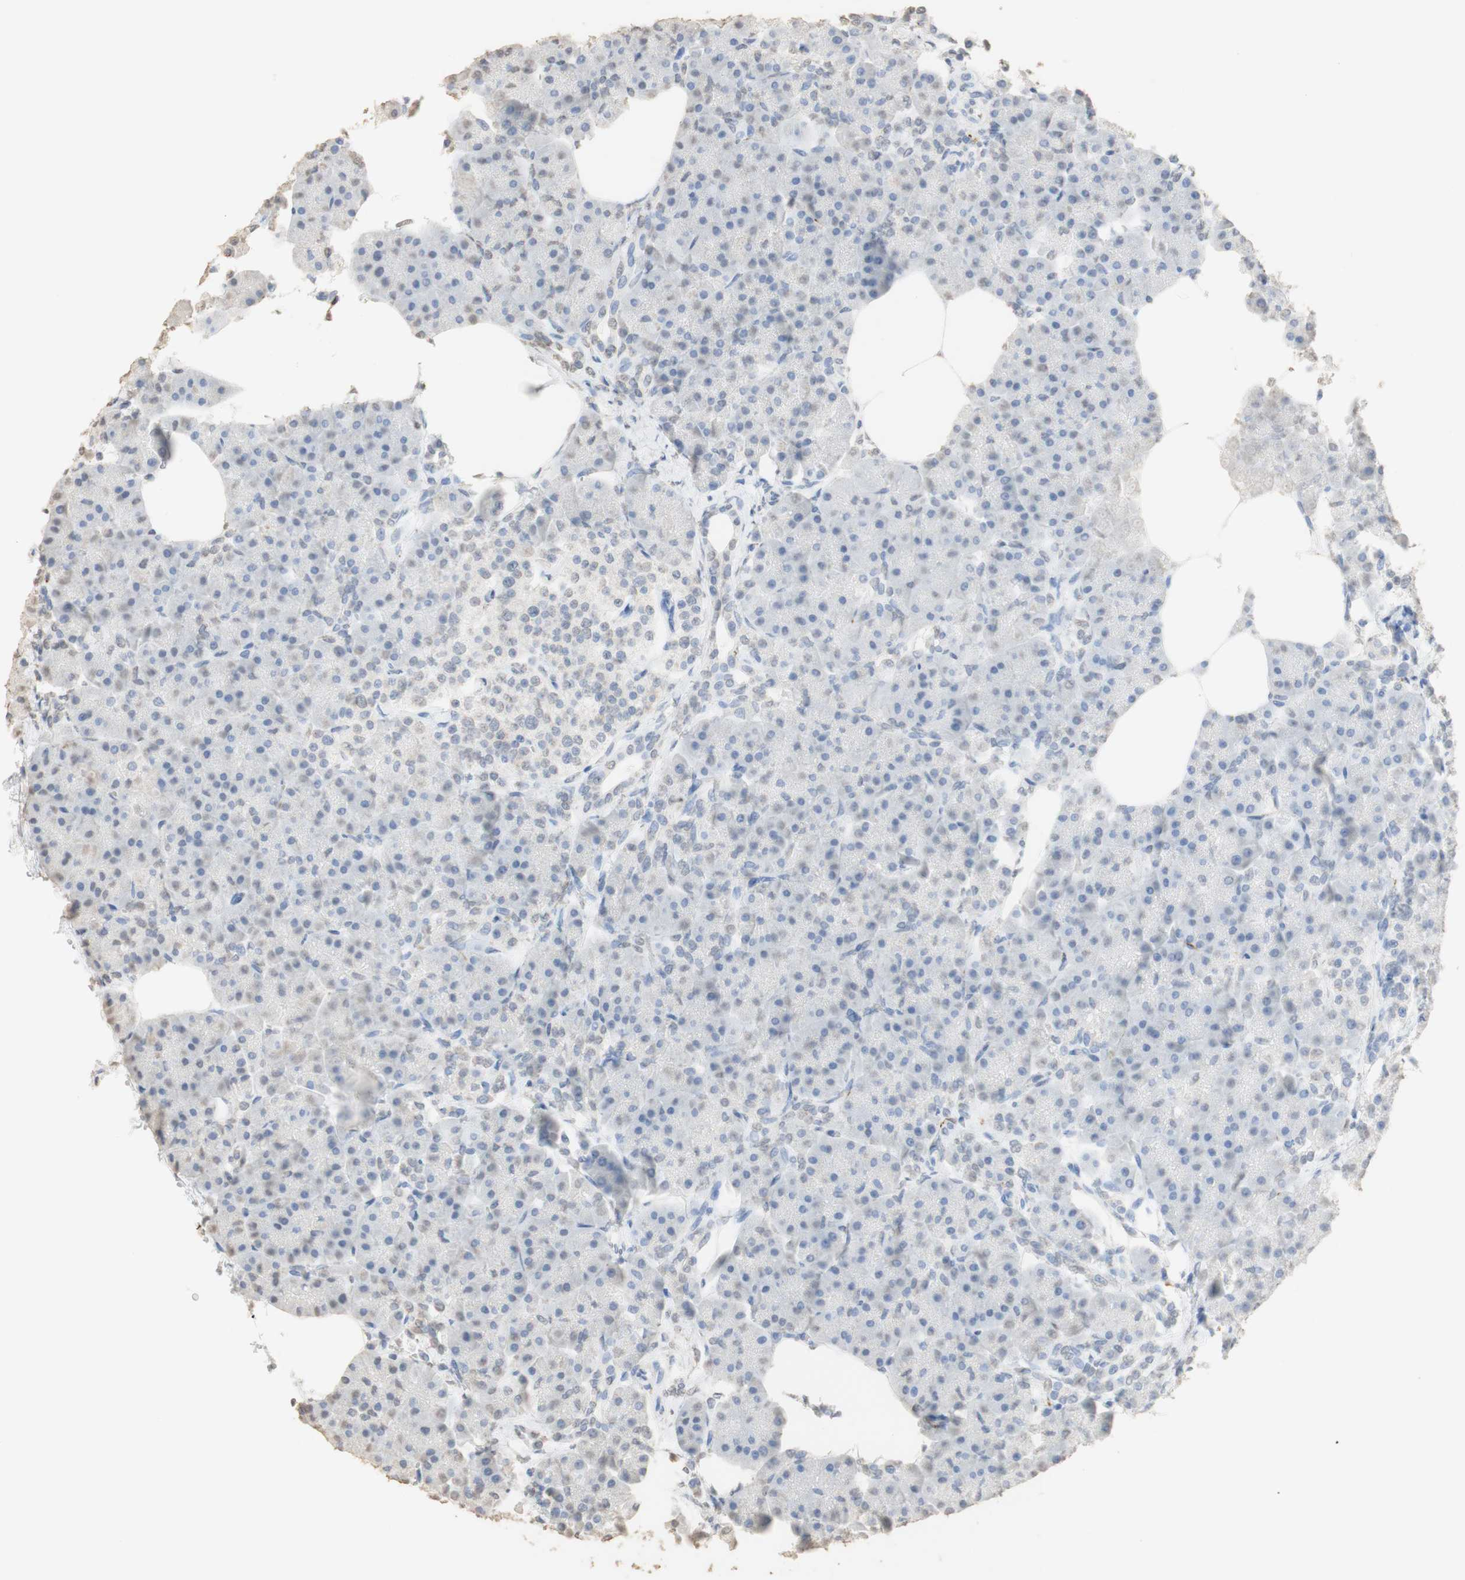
{"staining": {"intensity": "weak", "quantity": "<25%", "location": "nuclear"}, "tissue": "pancreas", "cell_type": "Exocrine glandular cells", "image_type": "normal", "snomed": [{"axis": "morphology", "description": "Normal tissue, NOS"}, {"axis": "topography", "description": "Pancreas"}], "caption": "A photomicrograph of pancreas stained for a protein shows no brown staining in exocrine glandular cells. (Brightfield microscopy of DAB immunohistochemistry (IHC) at high magnification).", "gene": "L1CAM", "patient": {"sex": "female", "age": 70}}